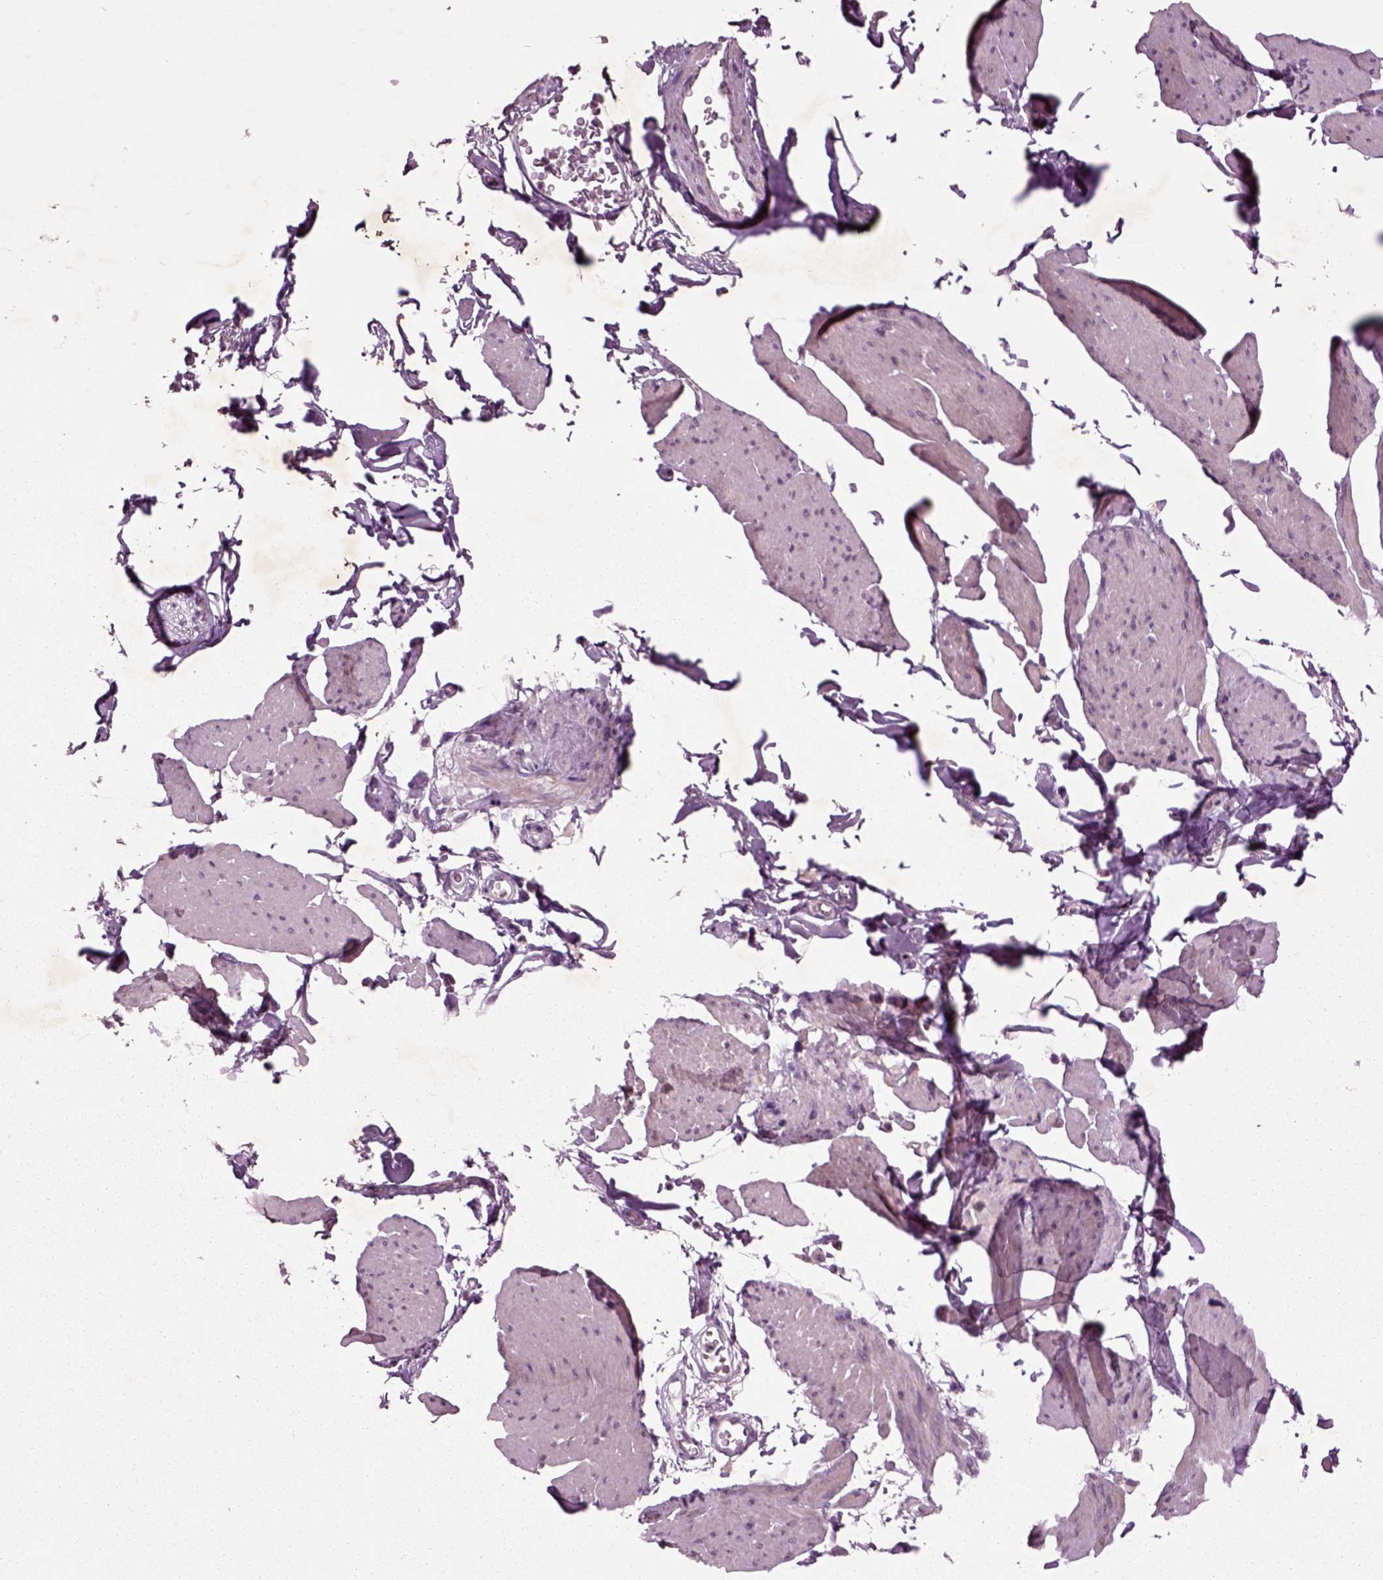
{"staining": {"intensity": "negative", "quantity": "none", "location": "none"}, "tissue": "smooth muscle", "cell_type": "Smooth muscle cells", "image_type": "normal", "snomed": [{"axis": "morphology", "description": "Normal tissue, NOS"}, {"axis": "topography", "description": "Adipose tissue"}, {"axis": "topography", "description": "Smooth muscle"}, {"axis": "topography", "description": "Peripheral nerve tissue"}], "caption": "Smooth muscle was stained to show a protein in brown. There is no significant positivity in smooth muscle cells. (Immunohistochemistry (ihc), brightfield microscopy, high magnification).", "gene": "CHGB", "patient": {"sex": "male", "age": 83}}